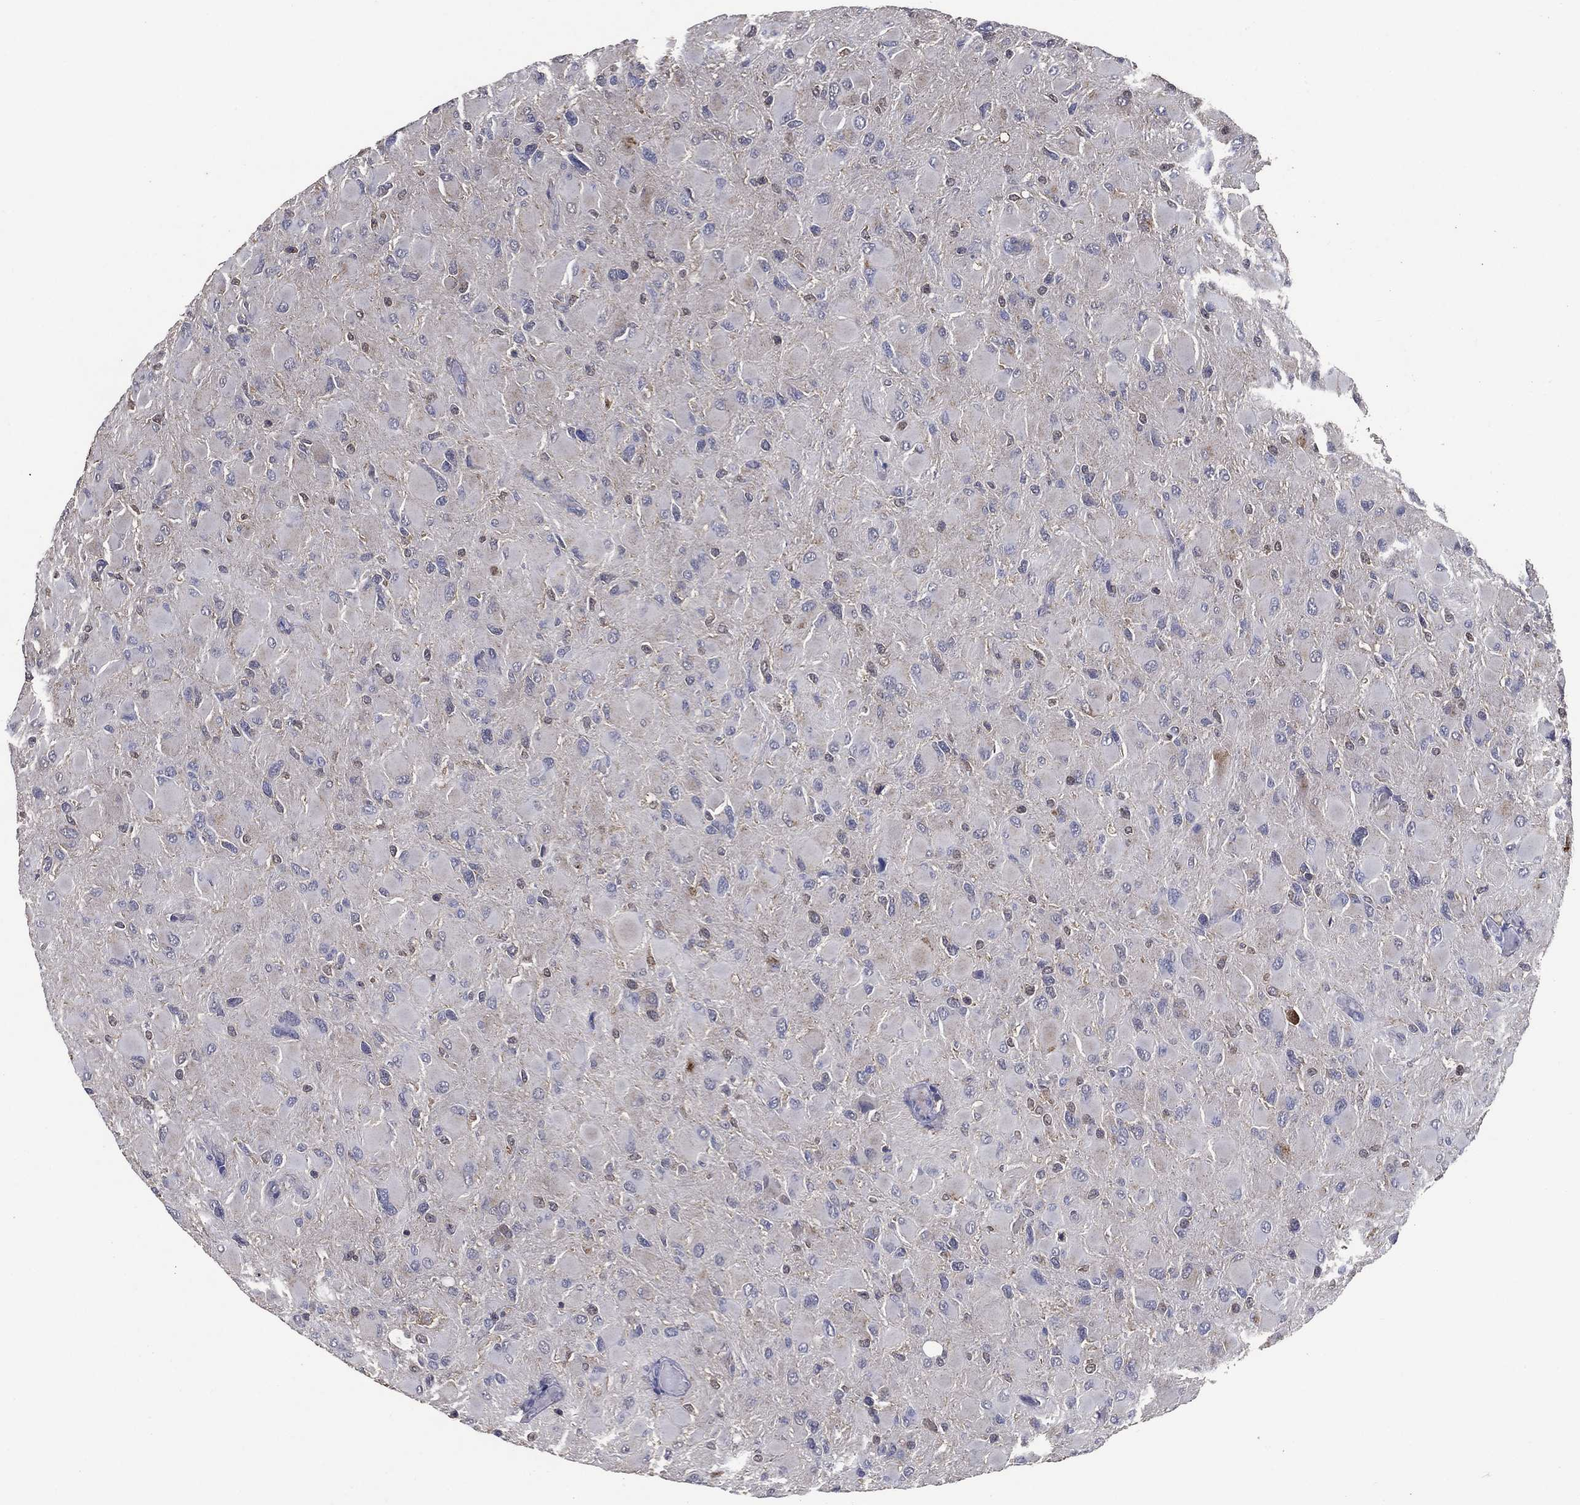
{"staining": {"intensity": "negative", "quantity": "none", "location": "none"}, "tissue": "glioma", "cell_type": "Tumor cells", "image_type": "cancer", "snomed": [{"axis": "morphology", "description": "Glioma, malignant, High grade"}, {"axis": "topography", "description": "Cerebral cortex"}], "caption": "The micrograph reveals no significant positivity in tumor cells of glioma.", "gene": "GPR183", "patient": {"sex": "female", "age": 36}}